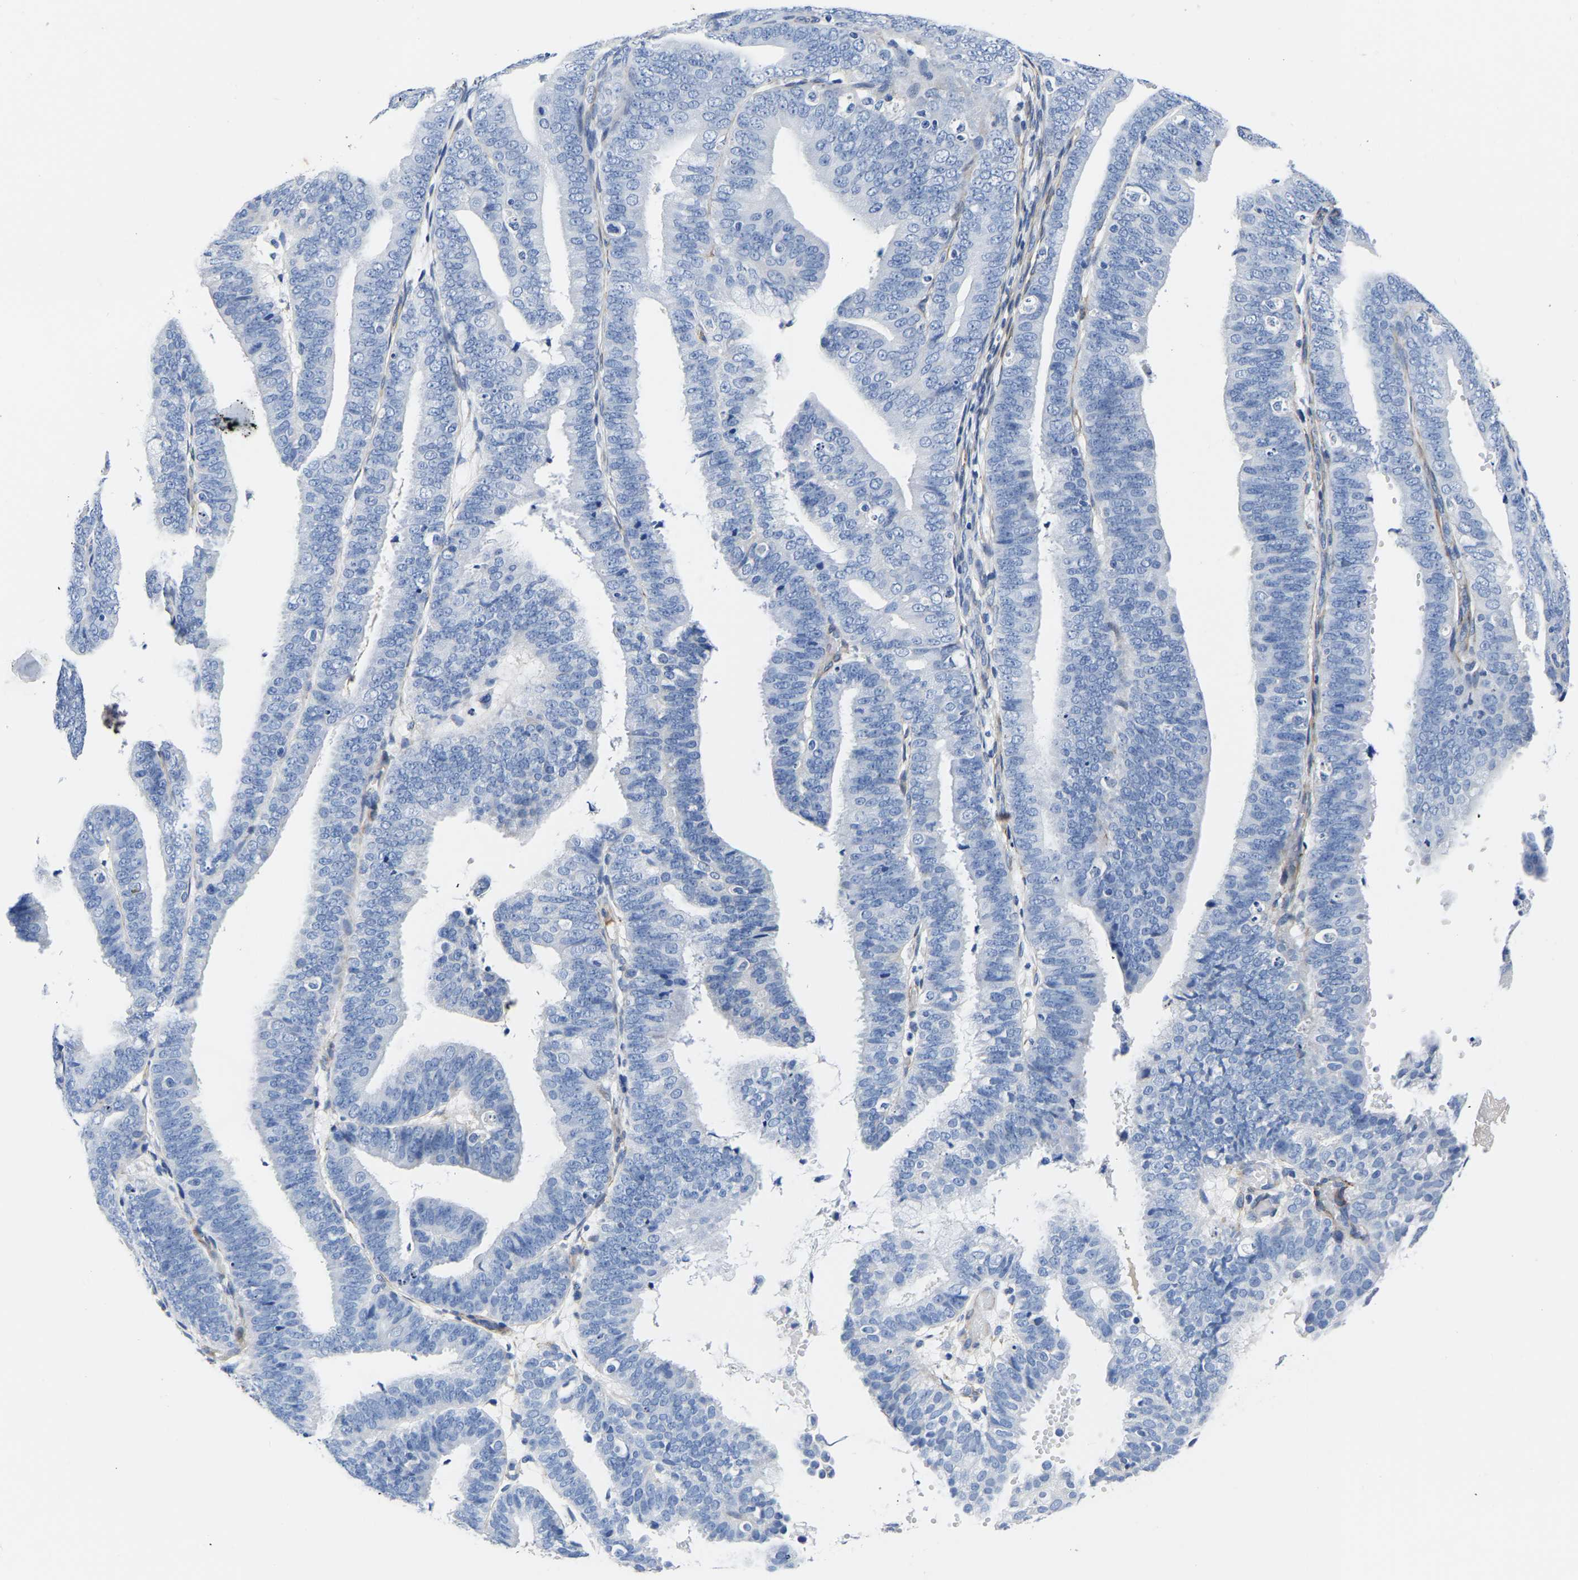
{"staining": {"intensity": "negative", "quantity": "none", "location": "none"}, "tissue": "endometrial cancer", "cell_type": "Tumor cells", "image_type": "cancer", "snomed": [{"axis": "morphology", "description": "Adenocarcinoma, NOS"}, {"axis": "topography", "description": "Endometrium"}], "caption": "High power microscopy image of an IHC histopathology image of endometrial adenocarcinoma, revealing no significant positivity in tumor cells. The staining is performed using DAB (3,3'-diaminobenzidine) brown chromogen with nuclei counter-stained in using hematoxylin.", "gene": "SLC45A3", "patient": {"sex": "female", "age": 63}}